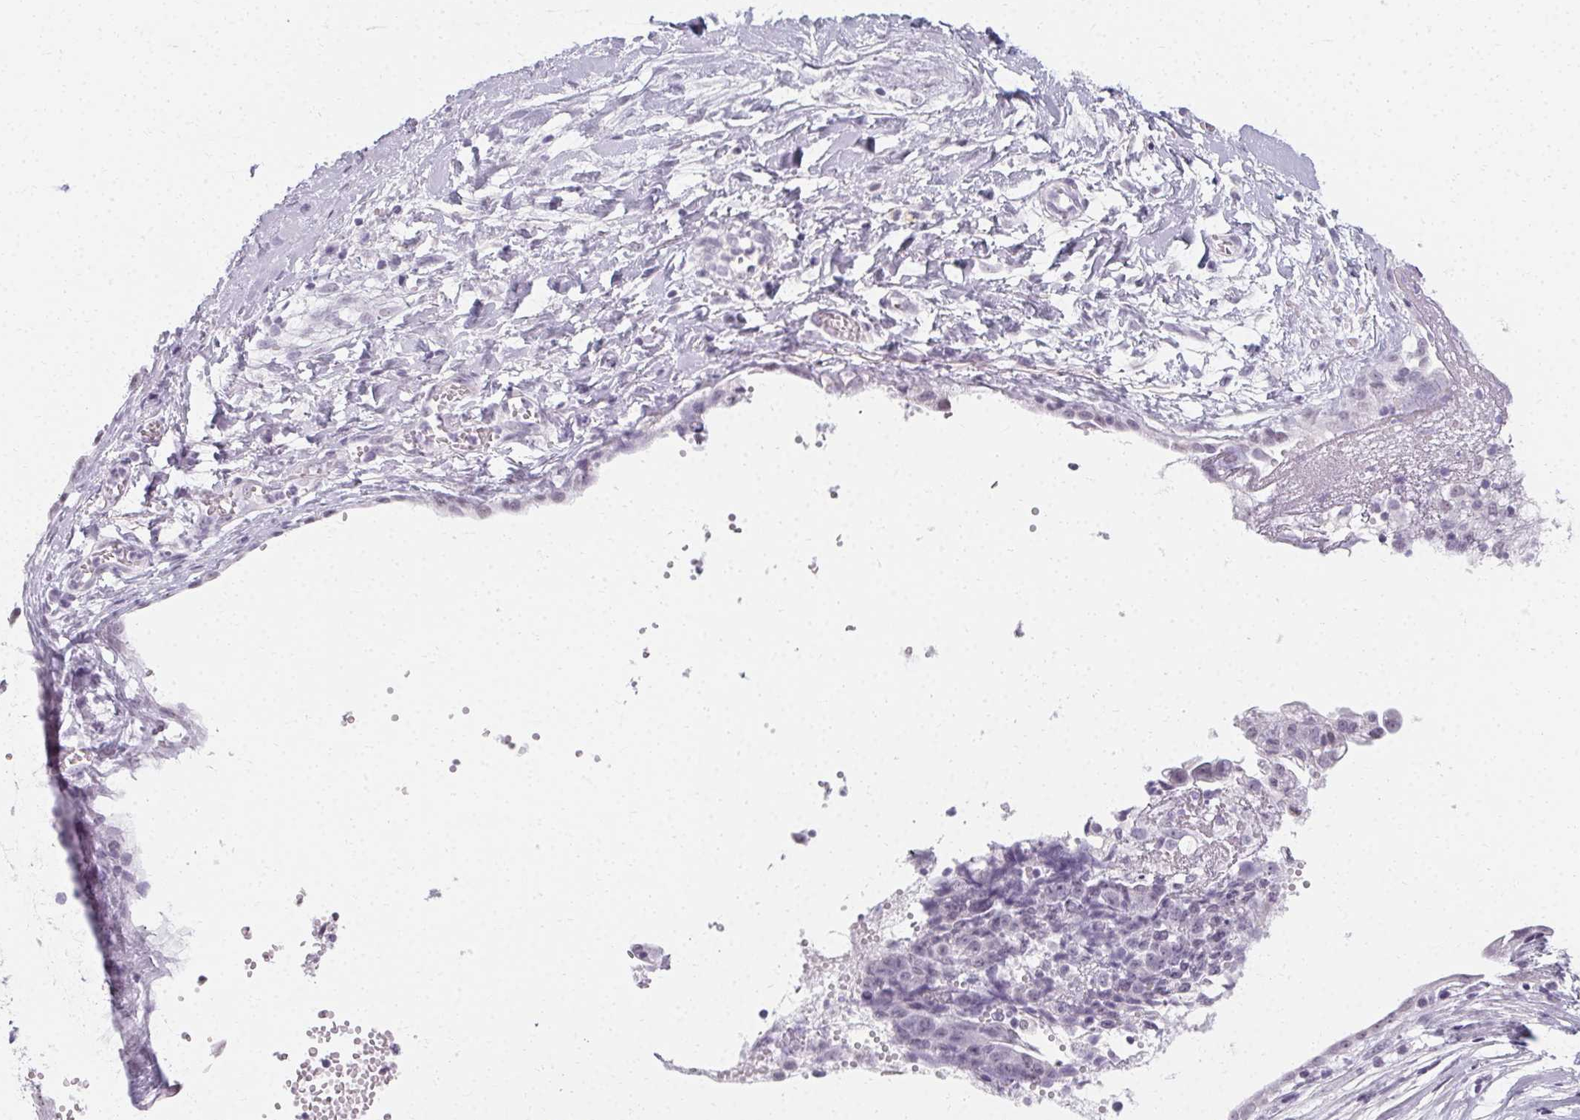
{"staining": {"intensity": "negative", "quantity": "none", "location": "none"}, "tissue": "ovarian cancer", "cell_type": "Tumor cells", "image_type": "cancer", "snomed": [{"axis": "morphology", "description": "Carcinoma, endometroid"}, {"axis": "topography", "description": "Ovary"}], "caption": "Immunohistochemical staining of ovarian cancer displays no significant positivity in tumor cells.", "gene": "SYNPR", "patient": {"sex": "female", "age": 42}}